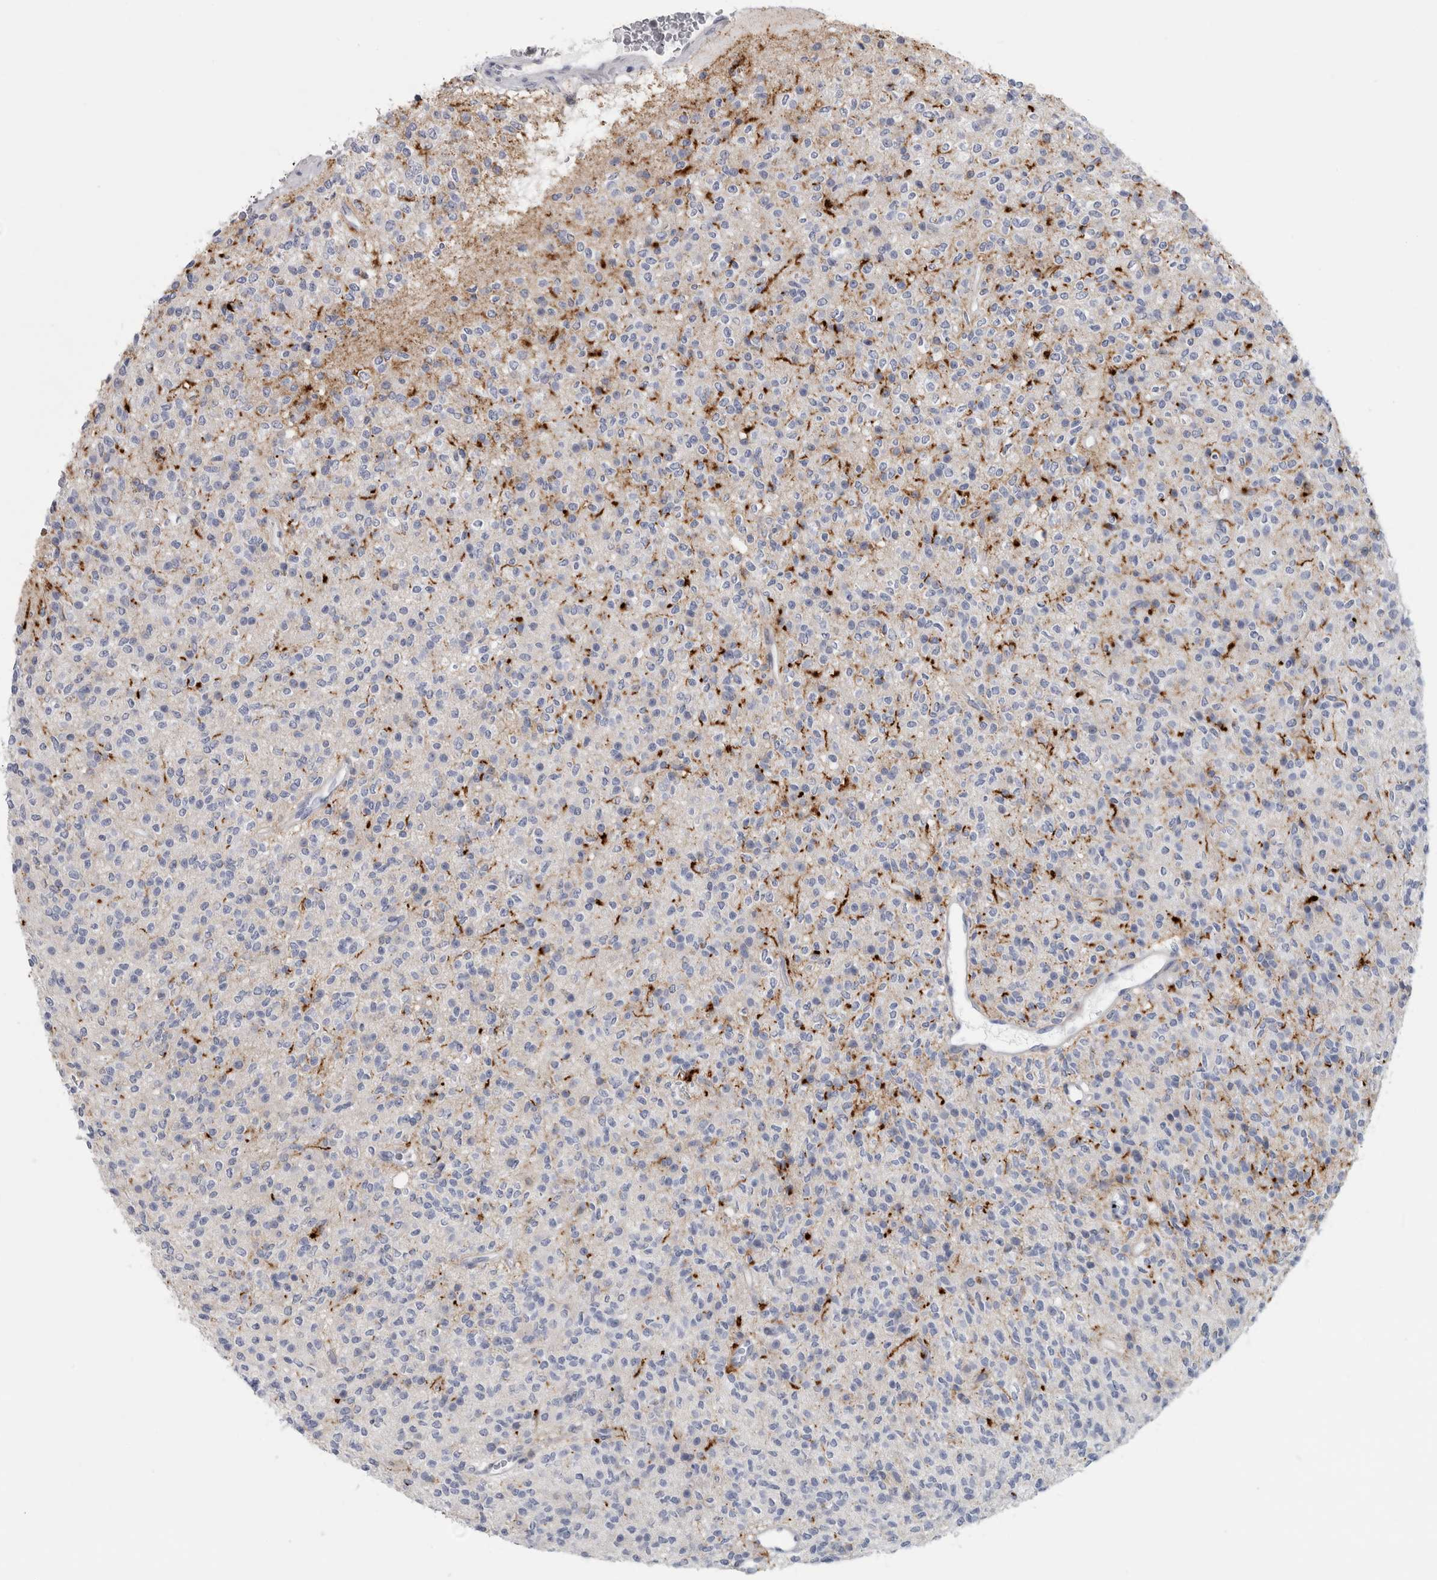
{"staining": {"intensity": "negative", "quantity": "none", "location": "none"}, "tissue": "glioma", "cell_type": "Tumor cells", "image_type": "cancer", "snomed": [{"axis": "morphology", "description": "Glioma, malignant, High grade"}, {"axis": "topography", "description": "Brain"}], "caption": "Protein analysis of glioma demonstrates no significant positivity in tumor cells.", "gene": "DNAJC24", "patient": {"sex": "male", "age": 34}}